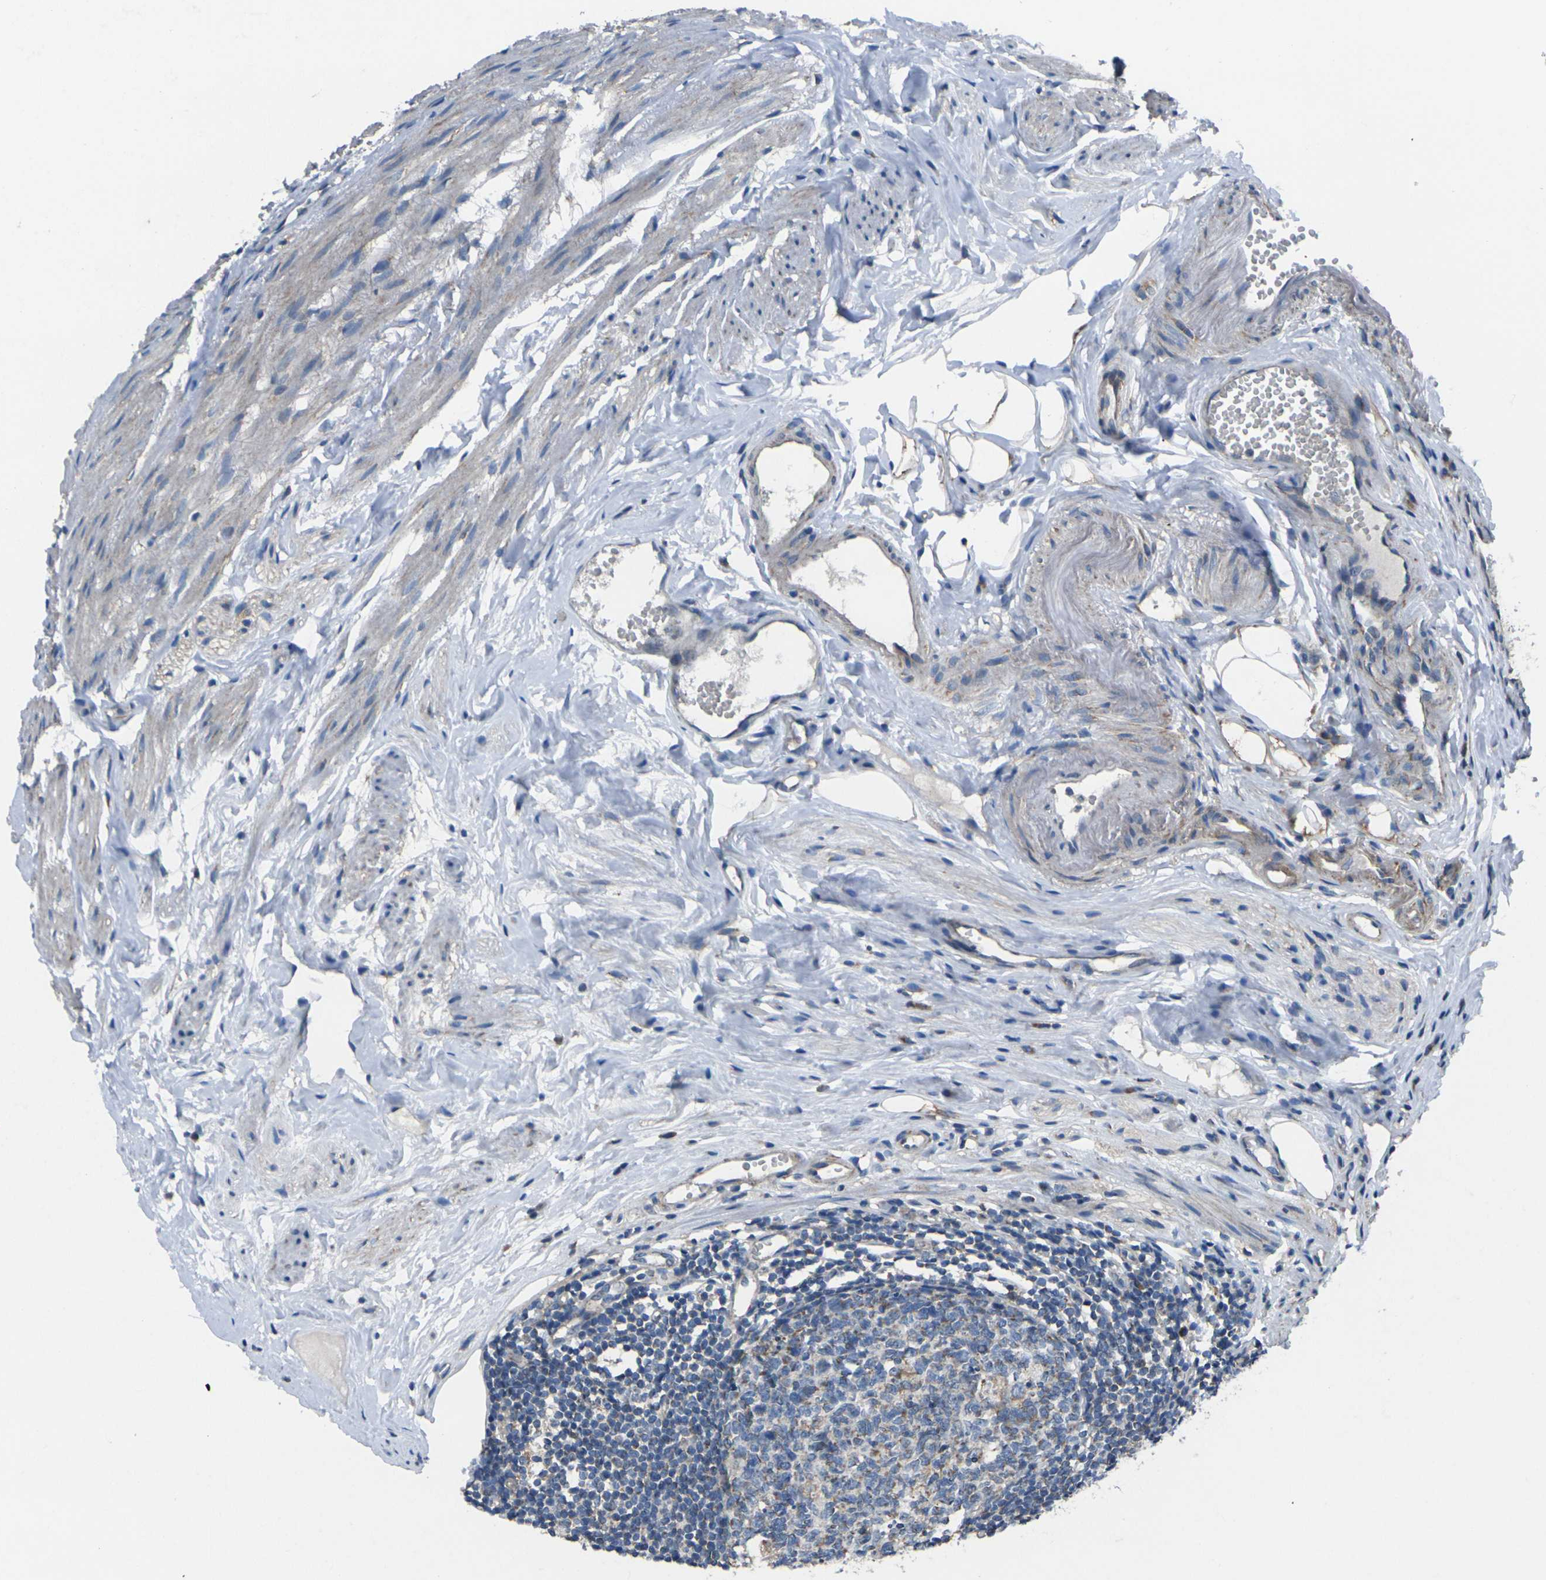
{"staining": {"intensity": "strong", "quantity": ">75%", "location": "cytoplasmic/membranous"}, "tissue": "appendix", "cell_type": "Glandular cells", "image_type": "normal", "snomed": [{"axis": "morphology", "description": "Normal tissue, NOS"}, {"axis": "topography", "description": "Appendix"}], "caption": "Approximately >75% of glandular cells in unremarkable human appendix display strong cytoplasmic/membranous protein positivity as visualized by brown immunohistochemical staining.", "gene": "TMEM120B", "patient": {"sex": "female", "age": 77}}